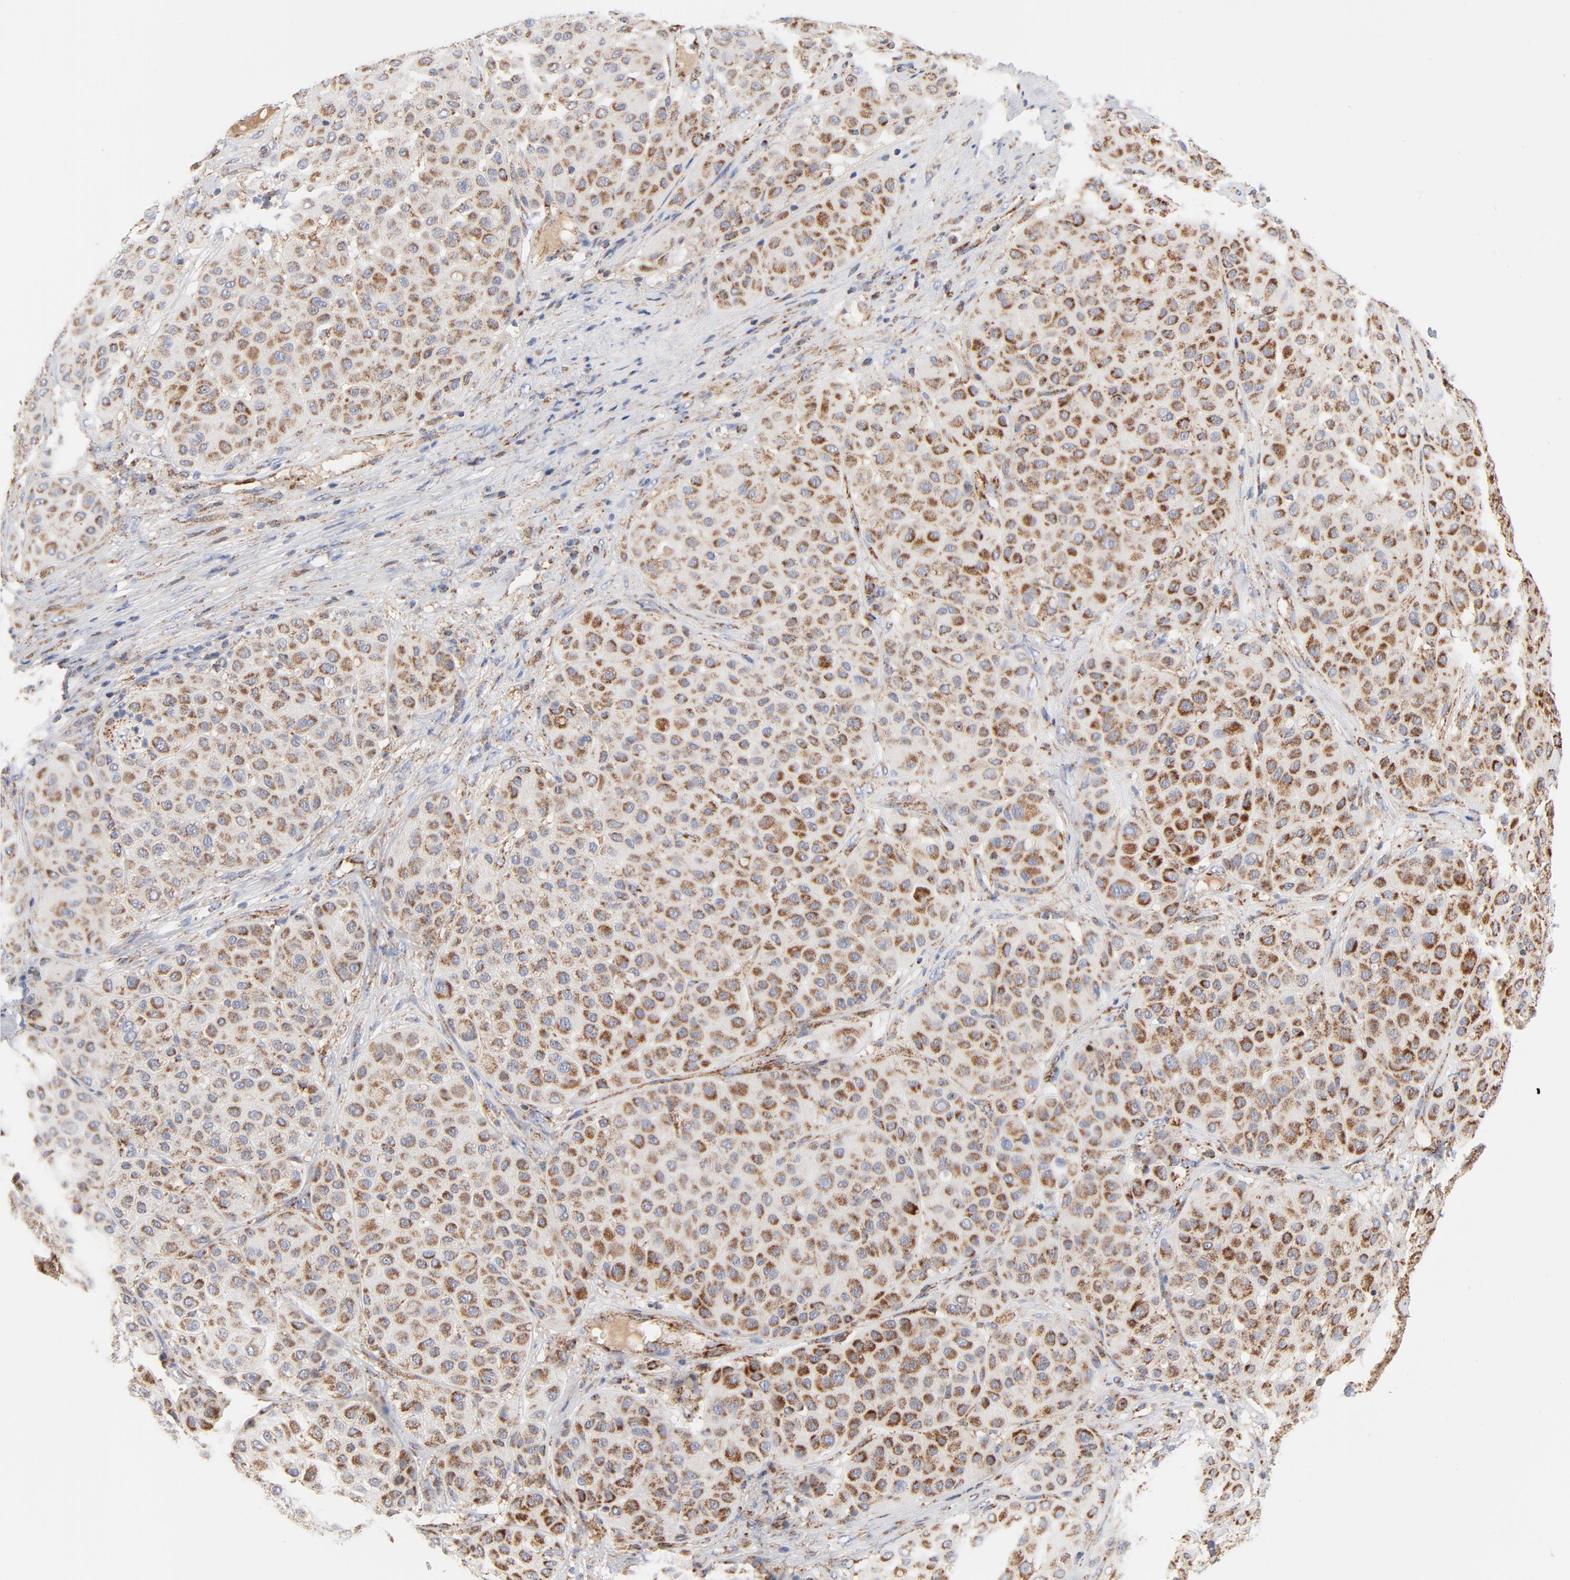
{"staining": {"intensity": "strong", "quantity": ">75%", "location": "cytoplasmic/membranous"}, "tissue": "melanoma", "cell_type": "Tumor cells", "image_type": "cancer", "snomed": [{"axis": "morphology", "description": "Normal tissue, NOS"}, {"axis": "morphology", "description": "Malignant melanoma, Metastatic site"}, {"axis": "topography", "description": "Skin"}], "caption": "The immunohistochemical stain shows strong cytoplasmic/membranous staining in tumor cells of melanoma tissue. The staining was performed using DAB (3,3'-diaminobenzidine) to visualize the protein expression in brown, while the nuclei were stained in blue with hematoxylin (Magnification: 20x).", "gene": "DIABLO", "patient": {"sex": "male", "age": 41}}